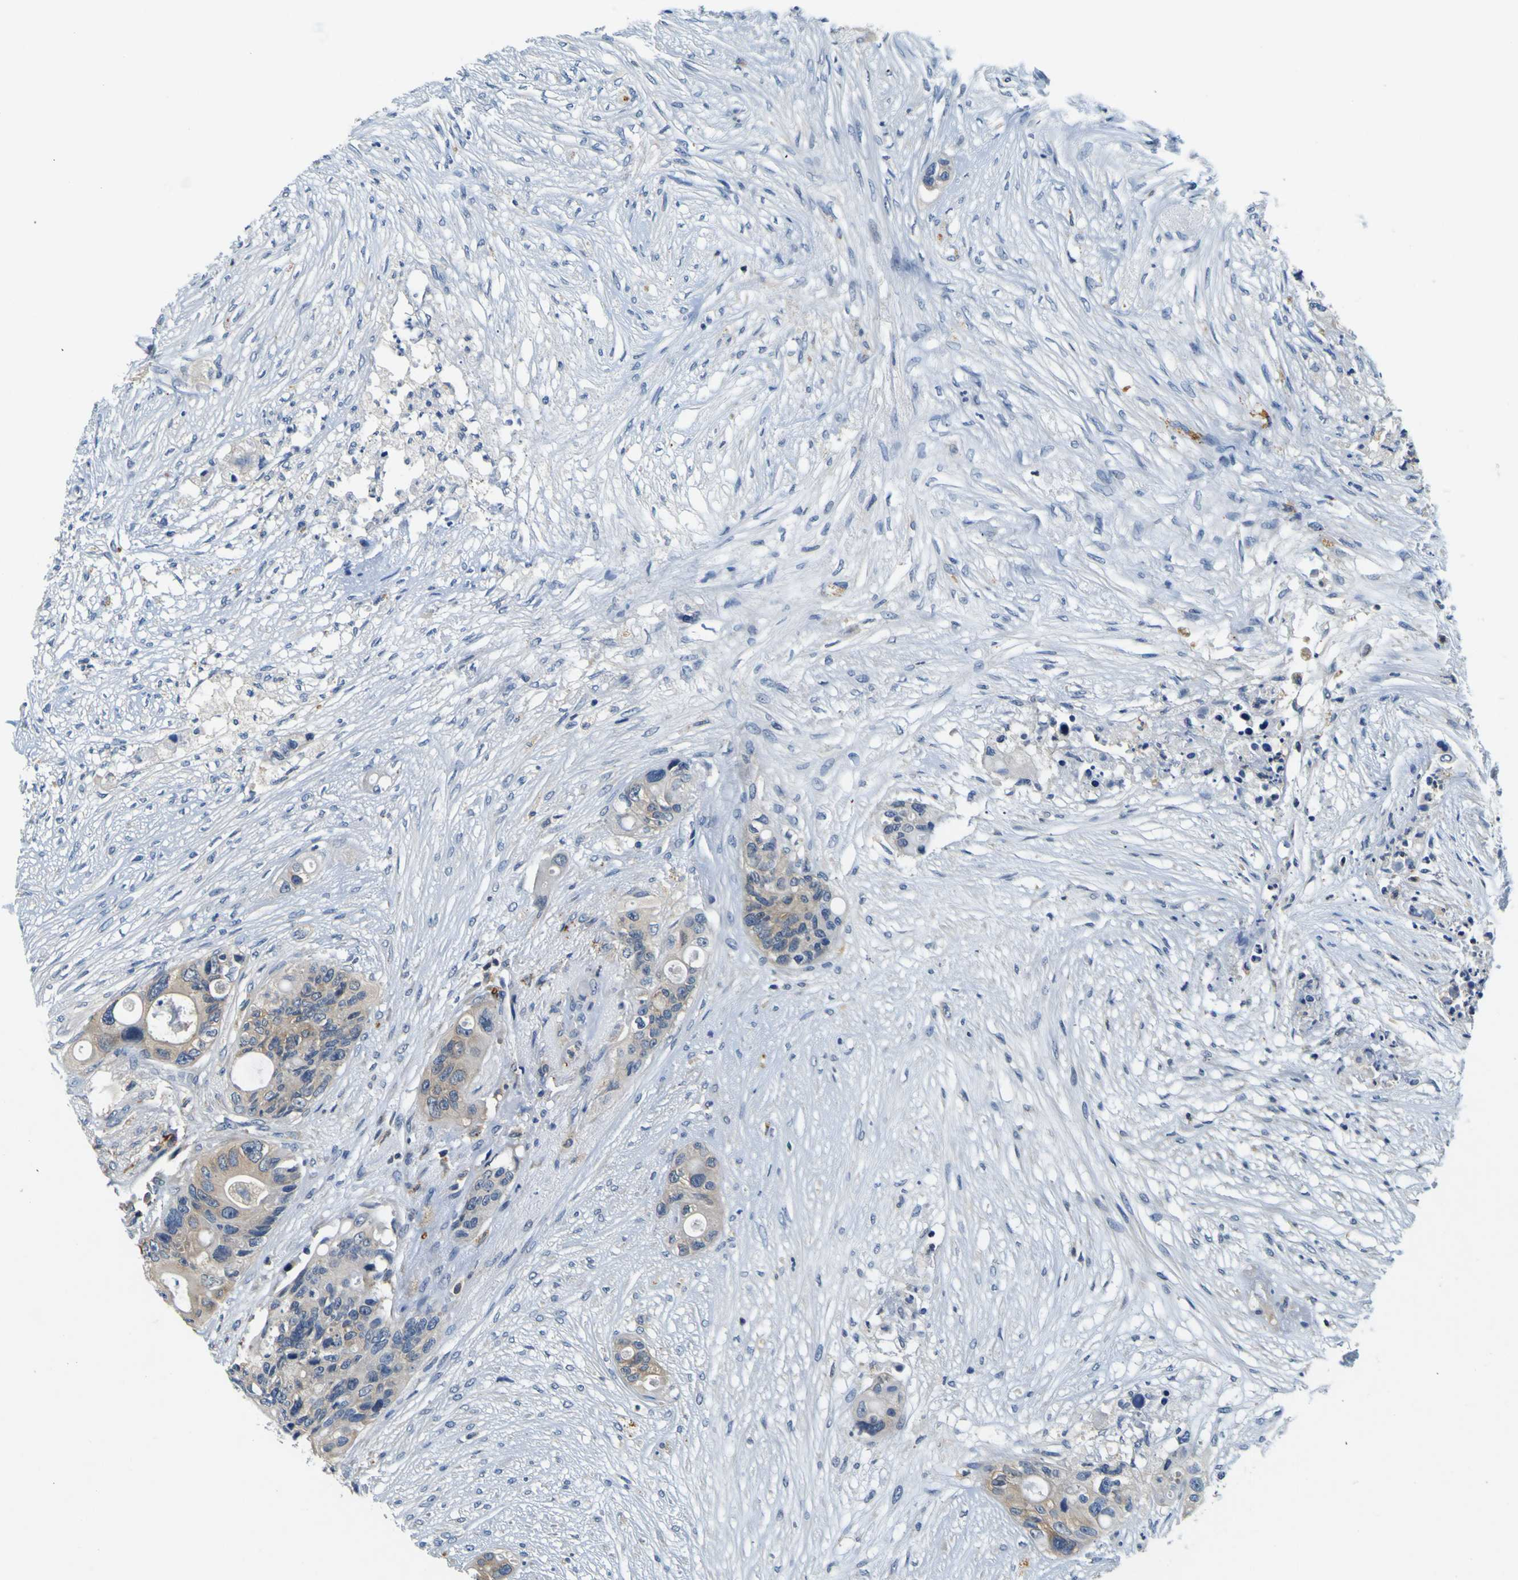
{"staining": {"intensity": "weak", "quantity": ">75%", "location": "cytoplasmic/membranous"}, "tissue": "colorectal cancer", "cell_type": "Tumor cells", "image_type": "cancer", "snomed": [{"axis": "morphology", "description": "Adenocarcinoma, NOS"}, {"axis": "topography", "description": "Colon"}], "caption": "High-power microscopy captured an immunohistochemistry micrograph of adenocarcinoma (colorectal), revealing weak cytoplasmic/membranous expression in approximately >75% of tumor cells. The protein of interest is stained brown, and the nuclei are stained in blue (DAB (3,3'-diaminobenzidine) IHC with brightfield microscopy, high magnification).", "gene": "TNIK", "patient": {"sex": "female", "age": 57}}